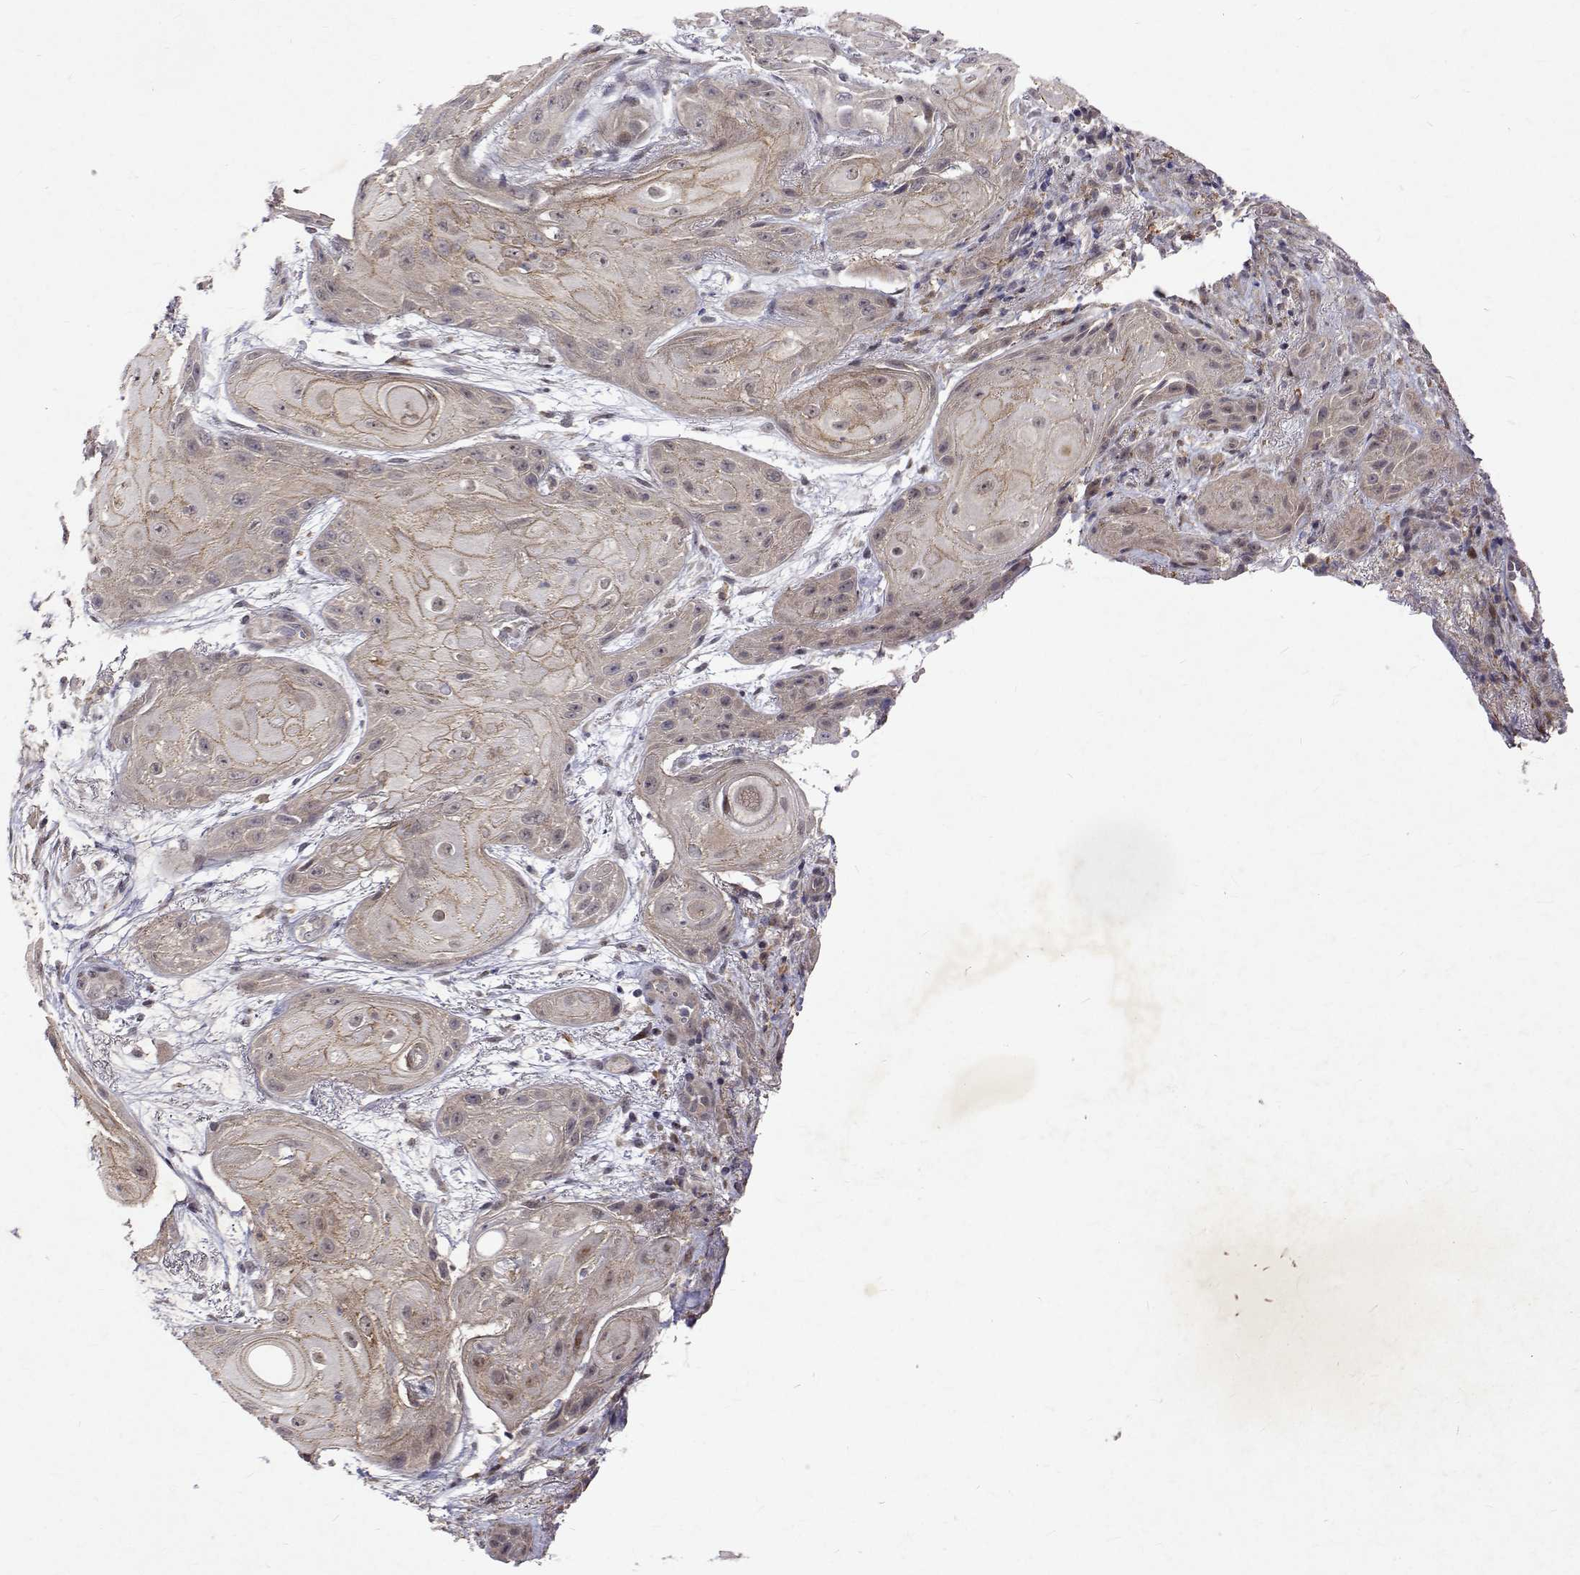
{"staining": {"intensity": "weak", "quantity": ">75%", "location": "cytoplasmic/membranous,nuclear"}, "tissue": "skin cancer", "cell_type": "Tumor cells", "image_type": "cancer", "snomed": [{"axis": "morphology", "description": "Squamous cell carcinoma, NOS"}, {"axis": "topography", "description": "Skin"}], "caption": "Immunohistochemical staining of human skin cancer (squamous cell carcinoma) demonstrates low levels of weak cytoplasmic/membranous and nuclear positivity in approximately >75% of tumor cells. The protein is stained brown, and the nuclei are stained in blue (DAB (3,3'-diaminobenzidine) IHC with brightfield microscopy, high magnification).", "gene": "ALKBH8", "patient": {"sex": "male", "age": 62}}